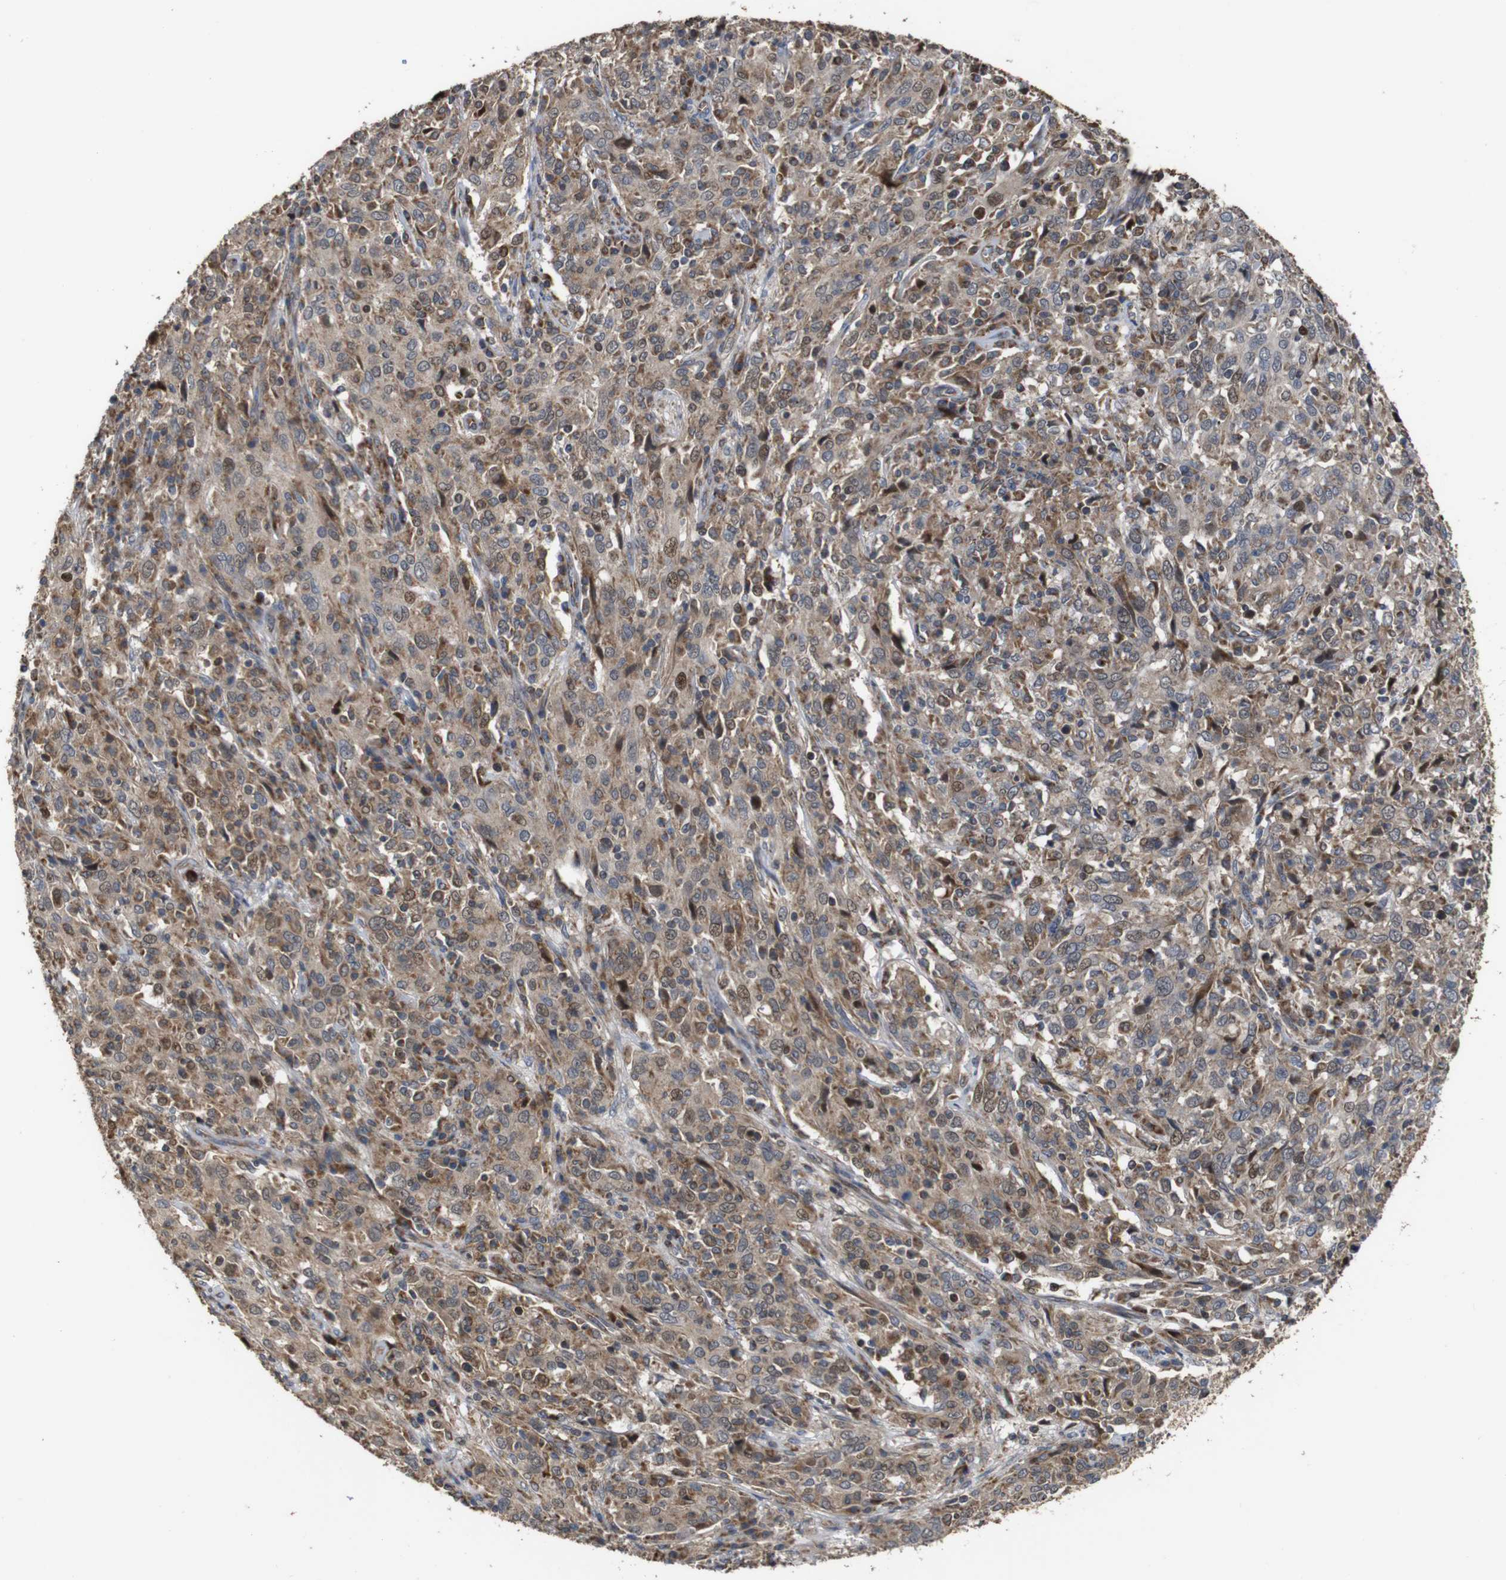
{"staining": {"intensity": "moderate", "quantity": "25%-75%", "location": "cytoplasmic/membranous"}, "tissue": "cervical cancer", "cell_type": "Tumor cells", "image_type": "cancer", "snomed": [{"axis": "morphology", "description": "Squamous cell carcinoma, NOS"}, {"axis": "topography", "description": "Cervix"}], "caption": "This histopathology image reveals cervical squamous cell carcinoma stained with IHC to label a protein in brown. The cytoplasmic/membranous of tumor cells show moderate positivity for the protein. Nuclei are counter-stained blue.", "gene": "SNN", "patient": {"sex": "female", "age": 46}}